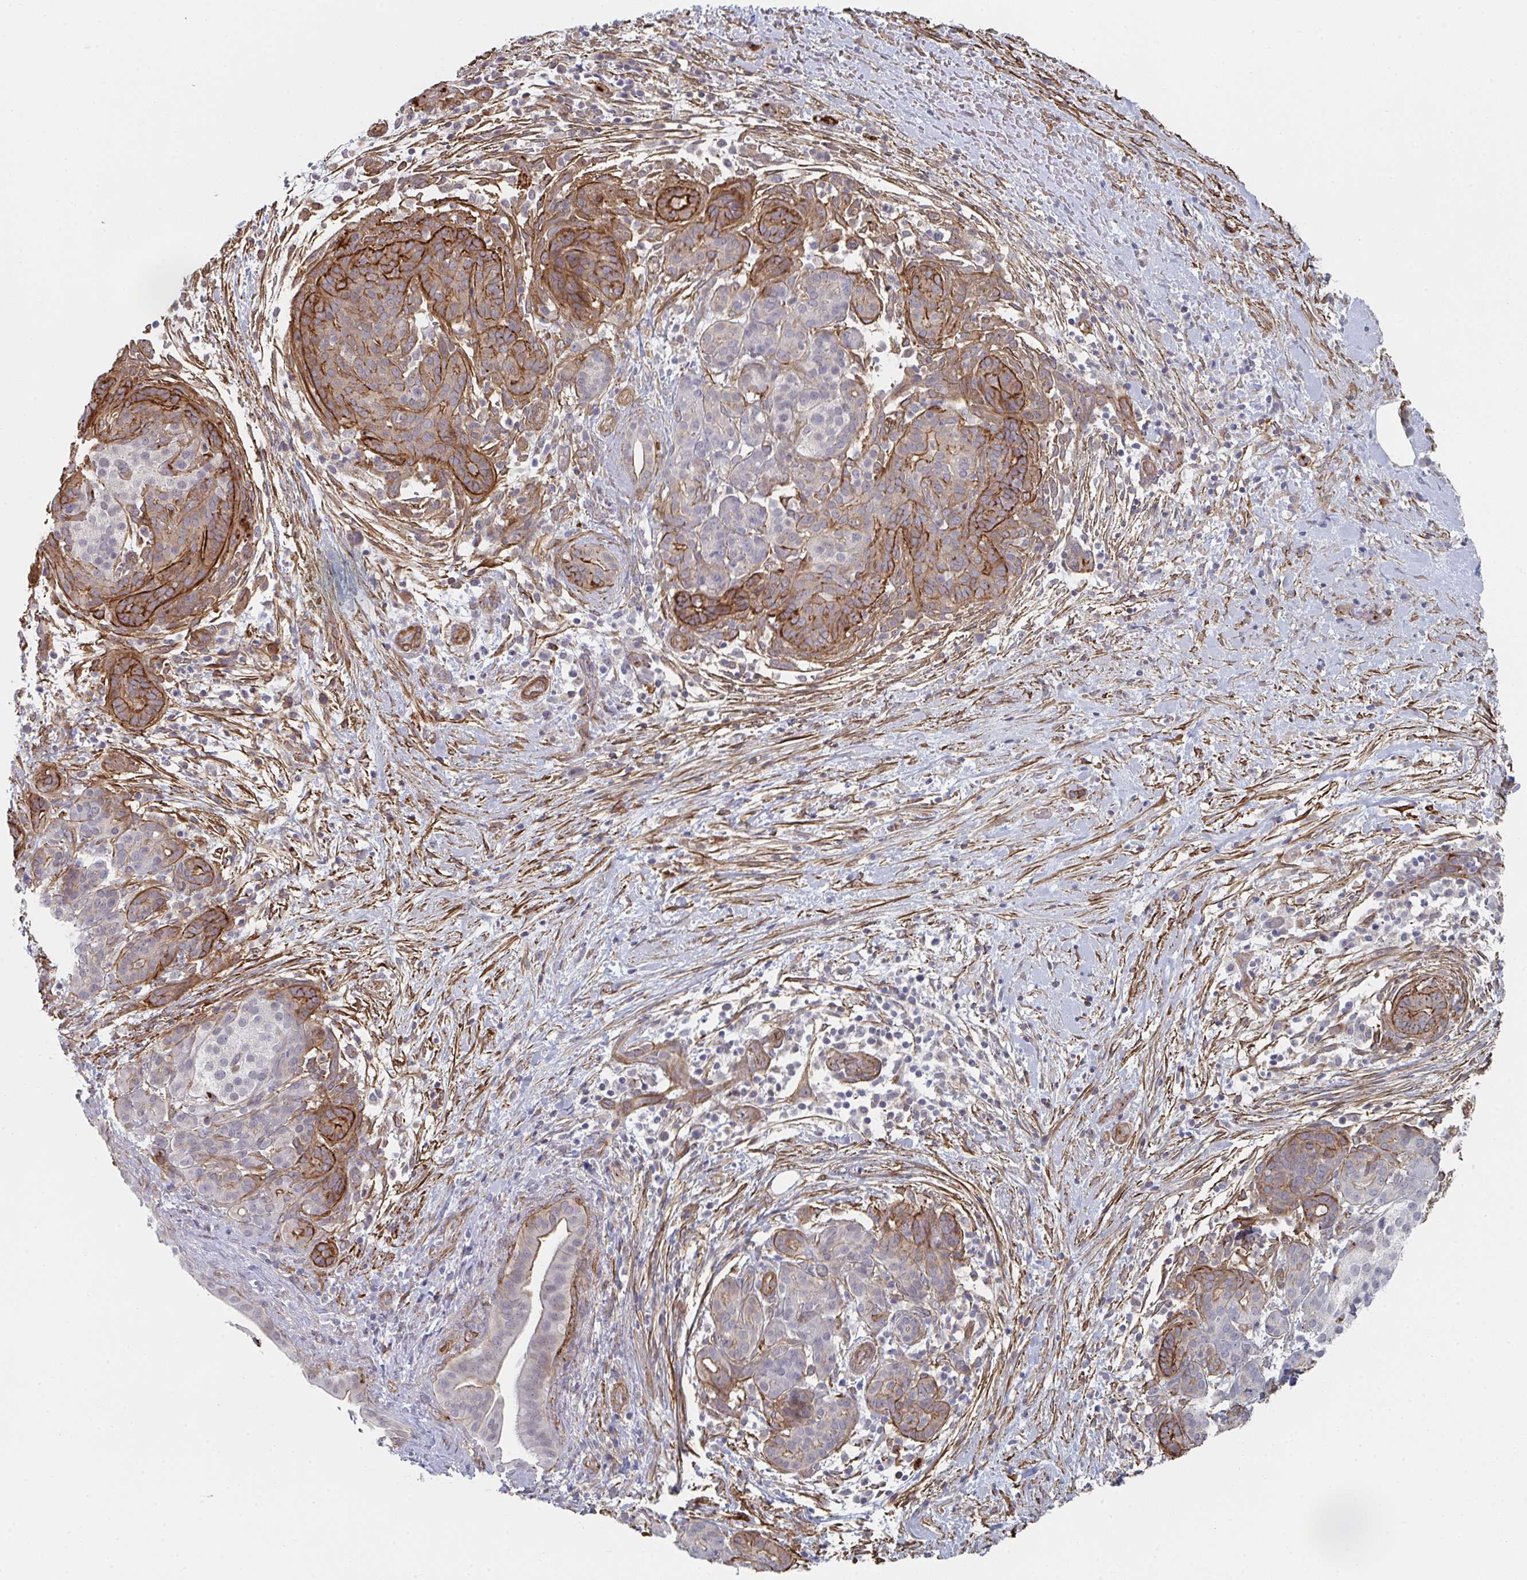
{"staining": {"intensity": "strong", "quantity": "<25%", "location": "cytoplasmic/membranous"}, "tissue": "pancreatic cancer", "cell_type": "Tumor cells", "image_type": "cancer", "snomed": [{"axis": "morphology", "description": "Adenocarcinoma, NOS"}, {"axis": "topography", "description": "Pancreas"}], "caption": "Human pancreatic adenocarcinoma stained for a protein (brown) shows strong cytoplasmic/membranous positive expression in about <25% of tumor cells.", "gene": "NEURL4", "patient": {"sex": "male", "age": 44}}